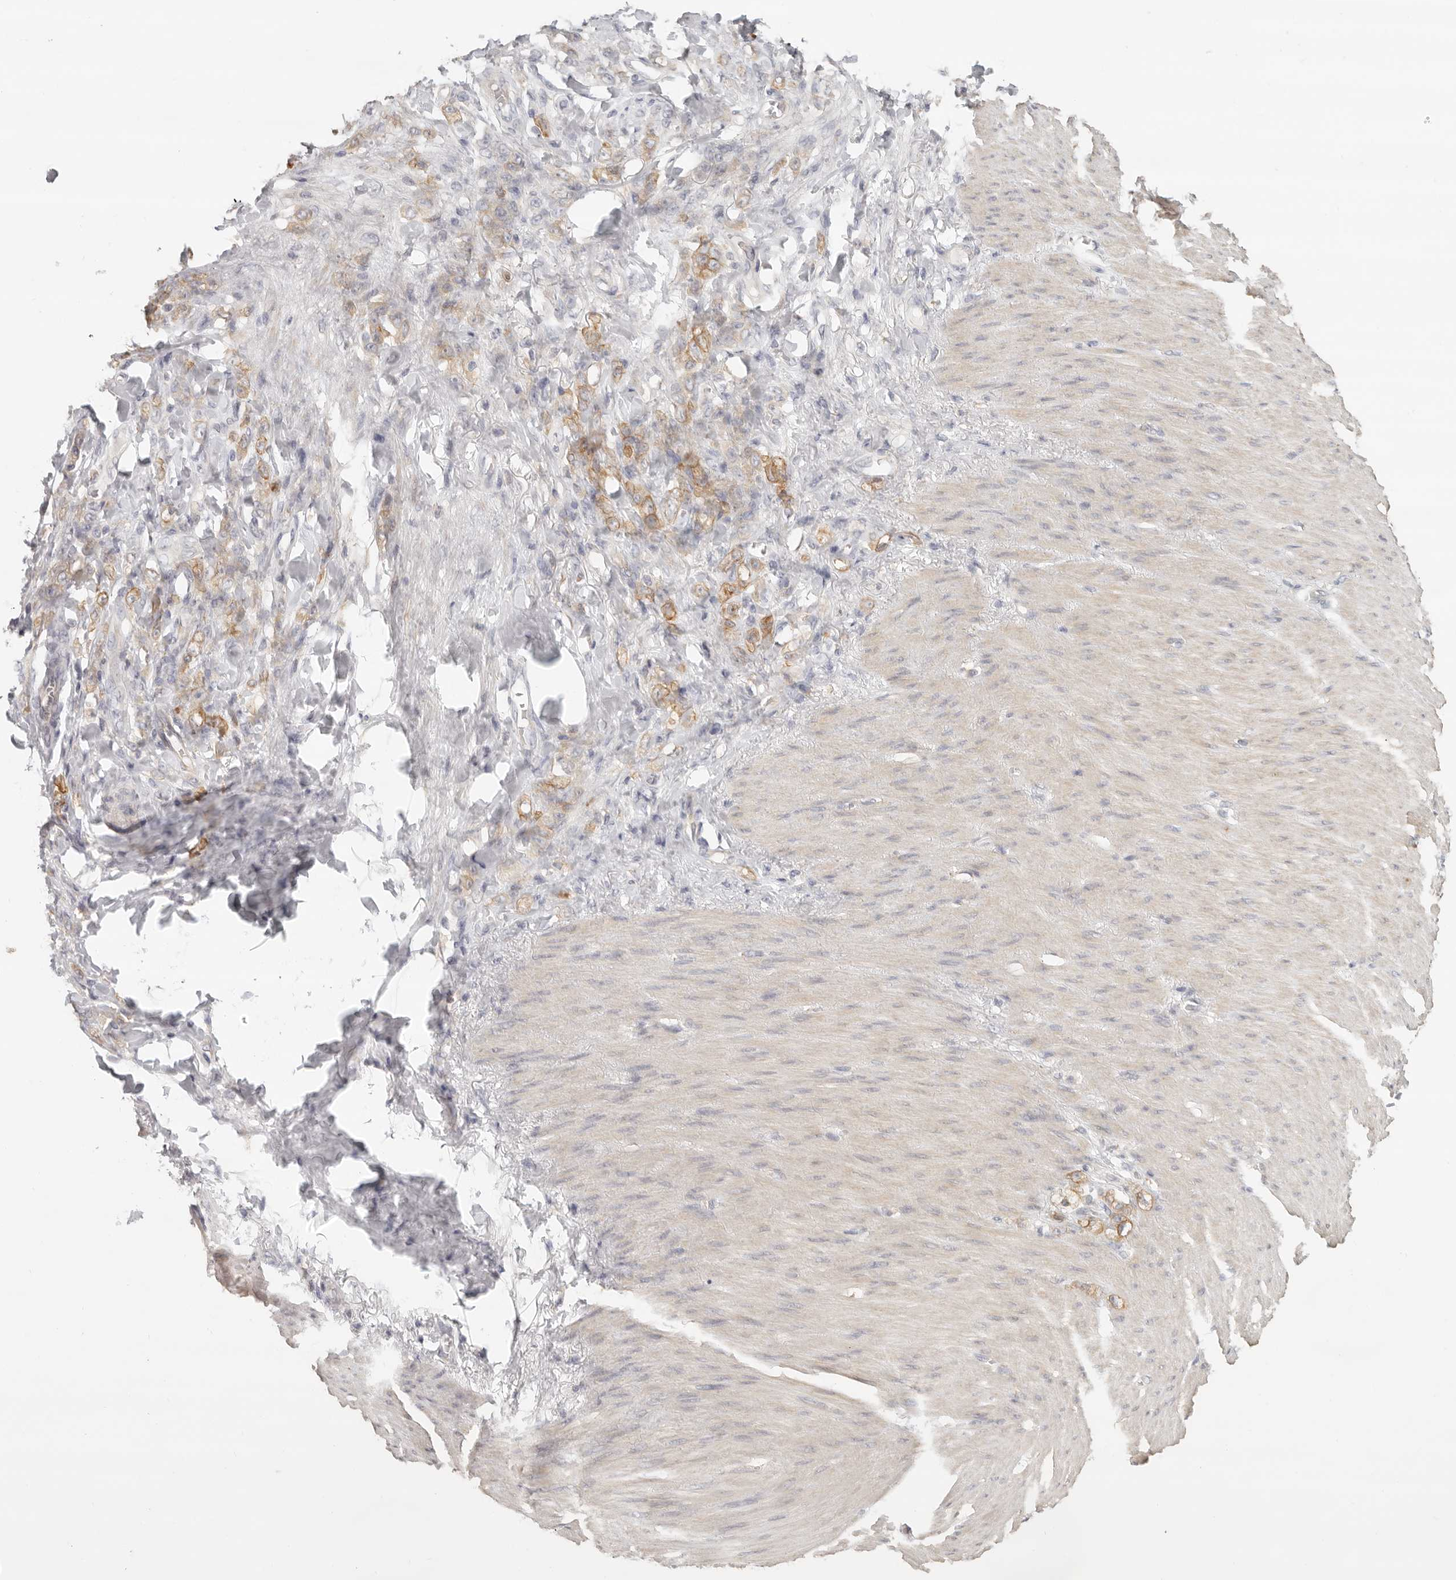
{"staining": {"intensity": "moderate", "quantity": ">75%", "location": "cytoplasmic/membranous"}, "tissue": "stomach cancer", "cell_type": "Tumor cells", "image_type": "cancer", "snomed": [{"axis": "morphology", "description": "Normal tissue, NOS"}, {"axis": "morphology", "description": "Adenocarcinoma, NOS"}, {"axis": "topography", "description": "Stomach"}], "caption": "Moderate cytoplasmic/membranous positivity is appreciated in approximately >75% of tumor cells in adenocarcinoma (stomach).", "gene": "ANXA9", "patient": {"sex": "male", "age": 82}}